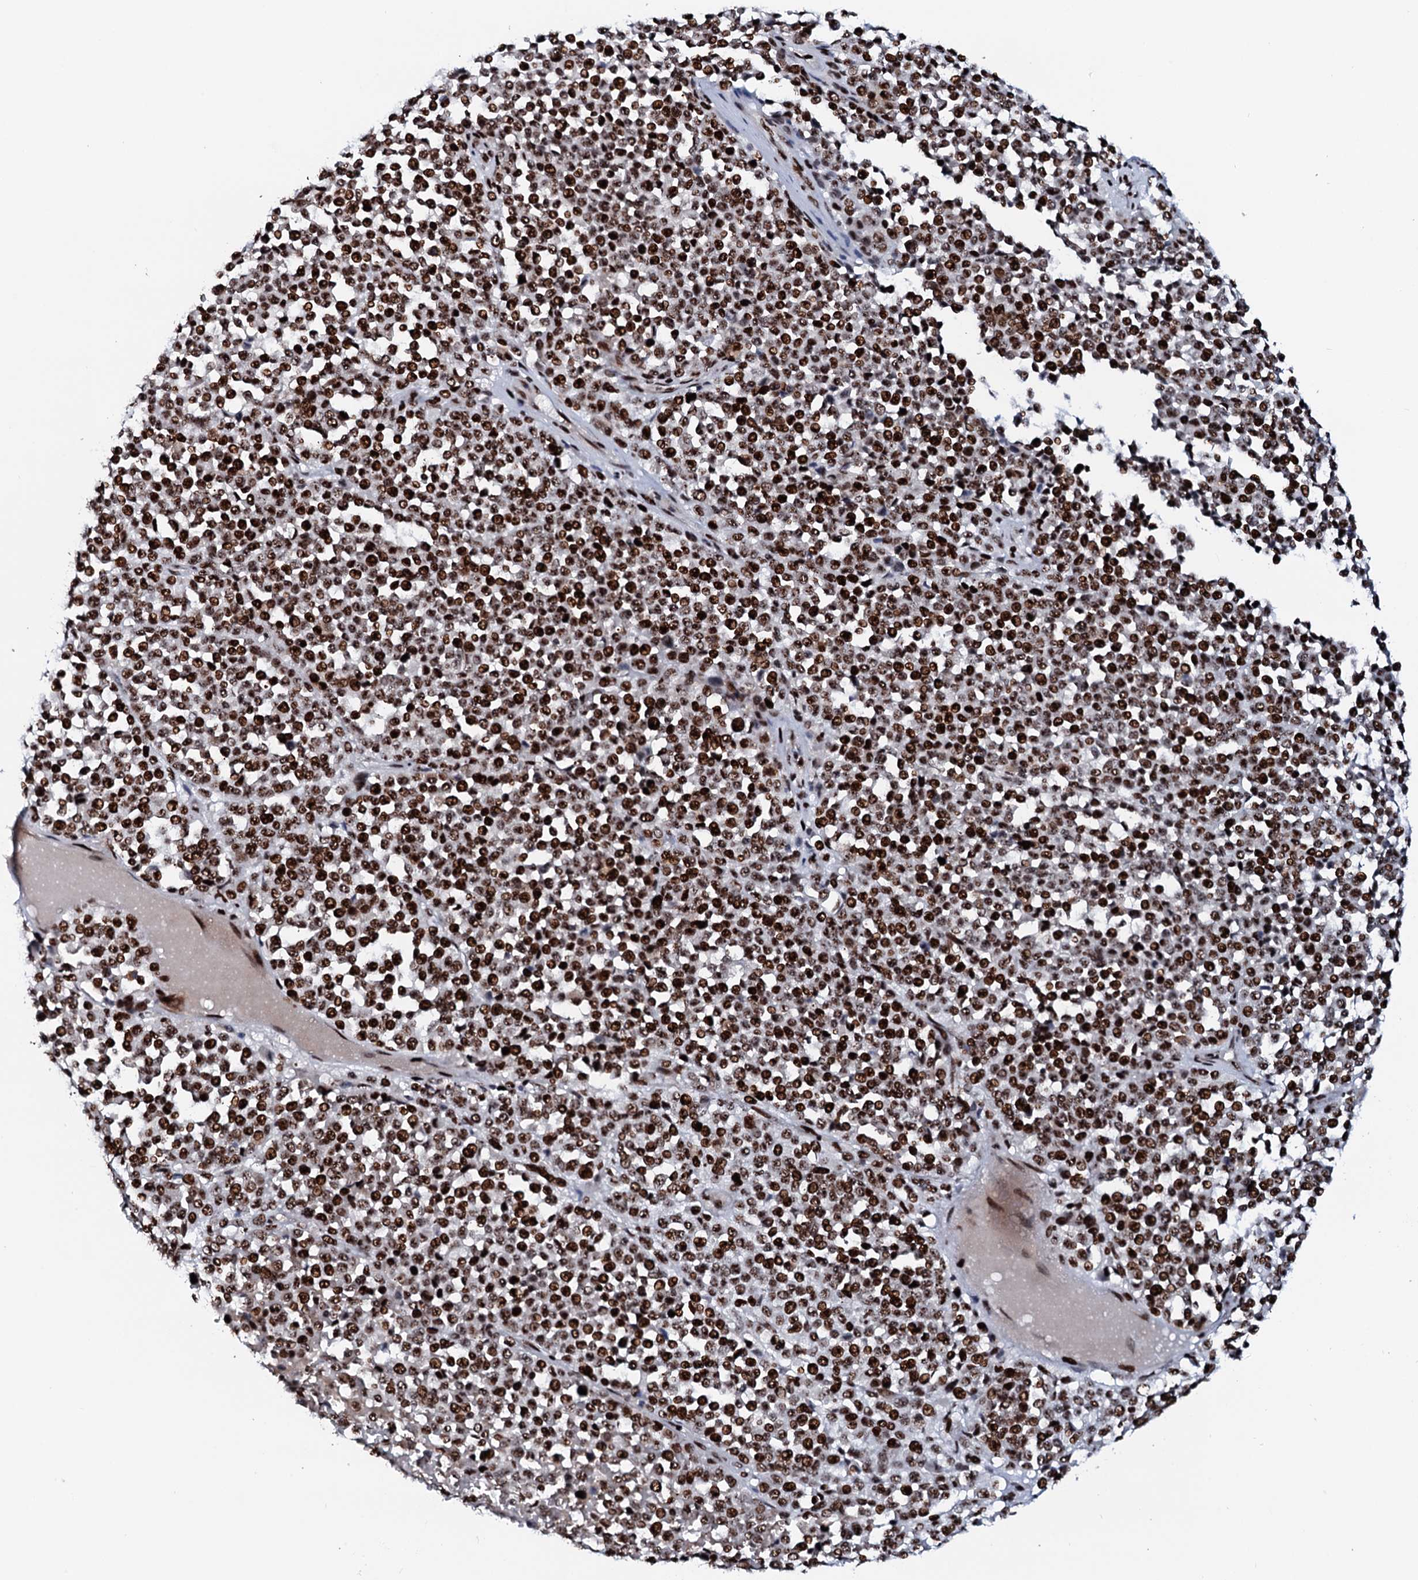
{"staining": {"intensity": "strong", "quantity": ">75%", "location": "nuclear"}, "tissue": "melanoma", "cell_type": "Tumor cells", "image_type": "cancer", "snomed": [{"axis": "morphology", "description": "Malignant melanoma, Metastatic site"}, {"axis": "topography", "description": "Pancreas"}], "caption": "Protein analysis of melanoma tissue displays strong nuclear expression in approximately >75% of tumor cells. The staining was performed using DAB (3,3'-diaminobenzidine) to visualize the protein expression in brown, while the nuclei were stained in blue with hematoxylin (Magnification: 20x).", "gene": "NEUROG3", "patient": {"sex": "female", "age": 30}}